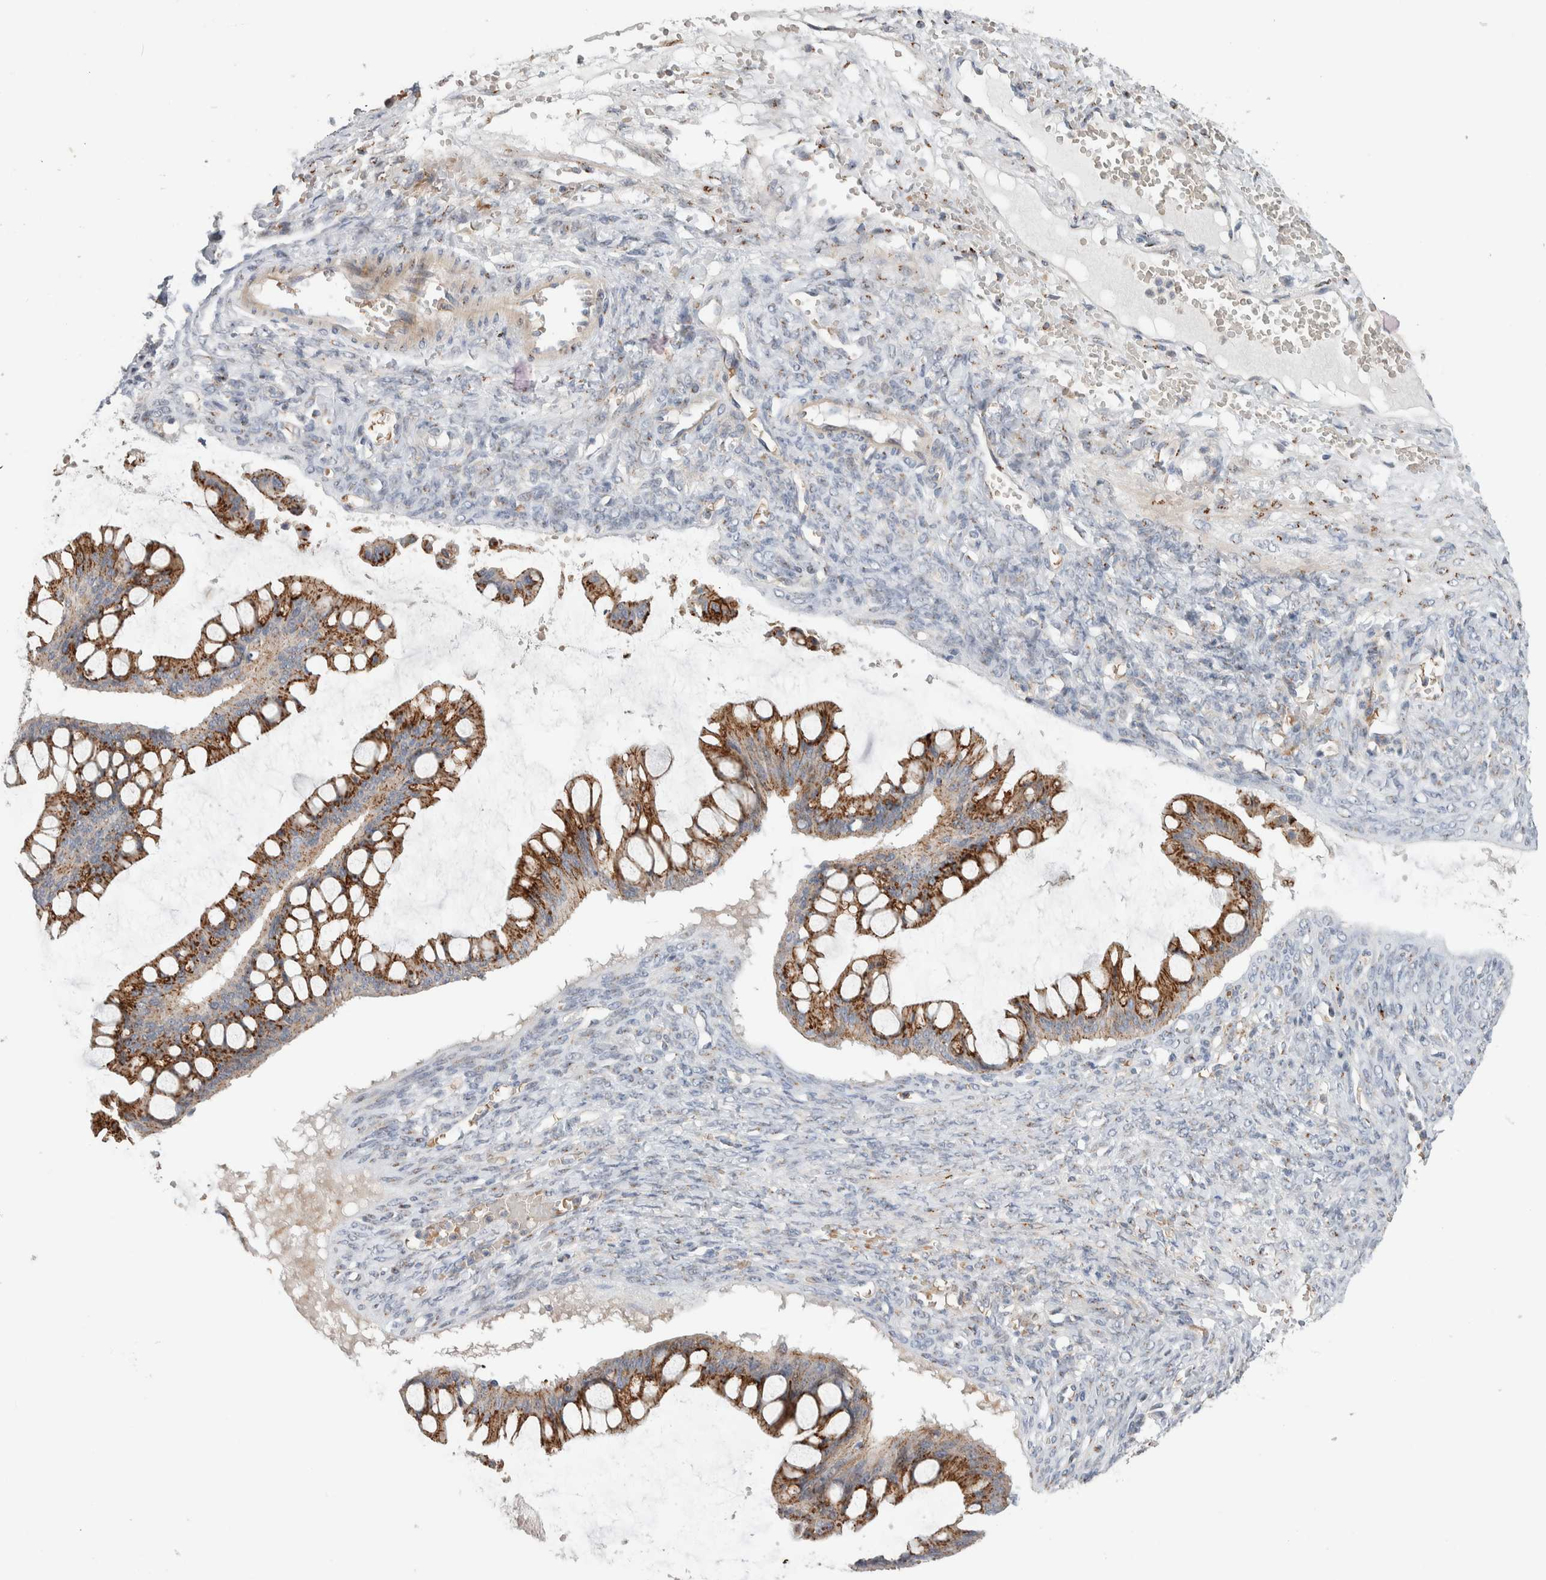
{"staining": {"intensity": "strong", "quantity": ">75%", "location": "cytoplasmic/membranous"}, "tissue": "ovarian cancer", "cell_type": "Tumor cells", "image_type": "cancer", "snomed": [{"axis": "morphology", "description": "Cystadenocarcinoma, mucinous, NOS"}, {"axis": "topography", "description": "Ovary"}], "caption": "The photomicrograph demonstrates a brown stain indicating the presence of a protein in the cytoplasmic/membranous of tumor cells in ovarian cancer.", "gene": "SLC38A10", "patient": {"sex": "female", "age": 73}}